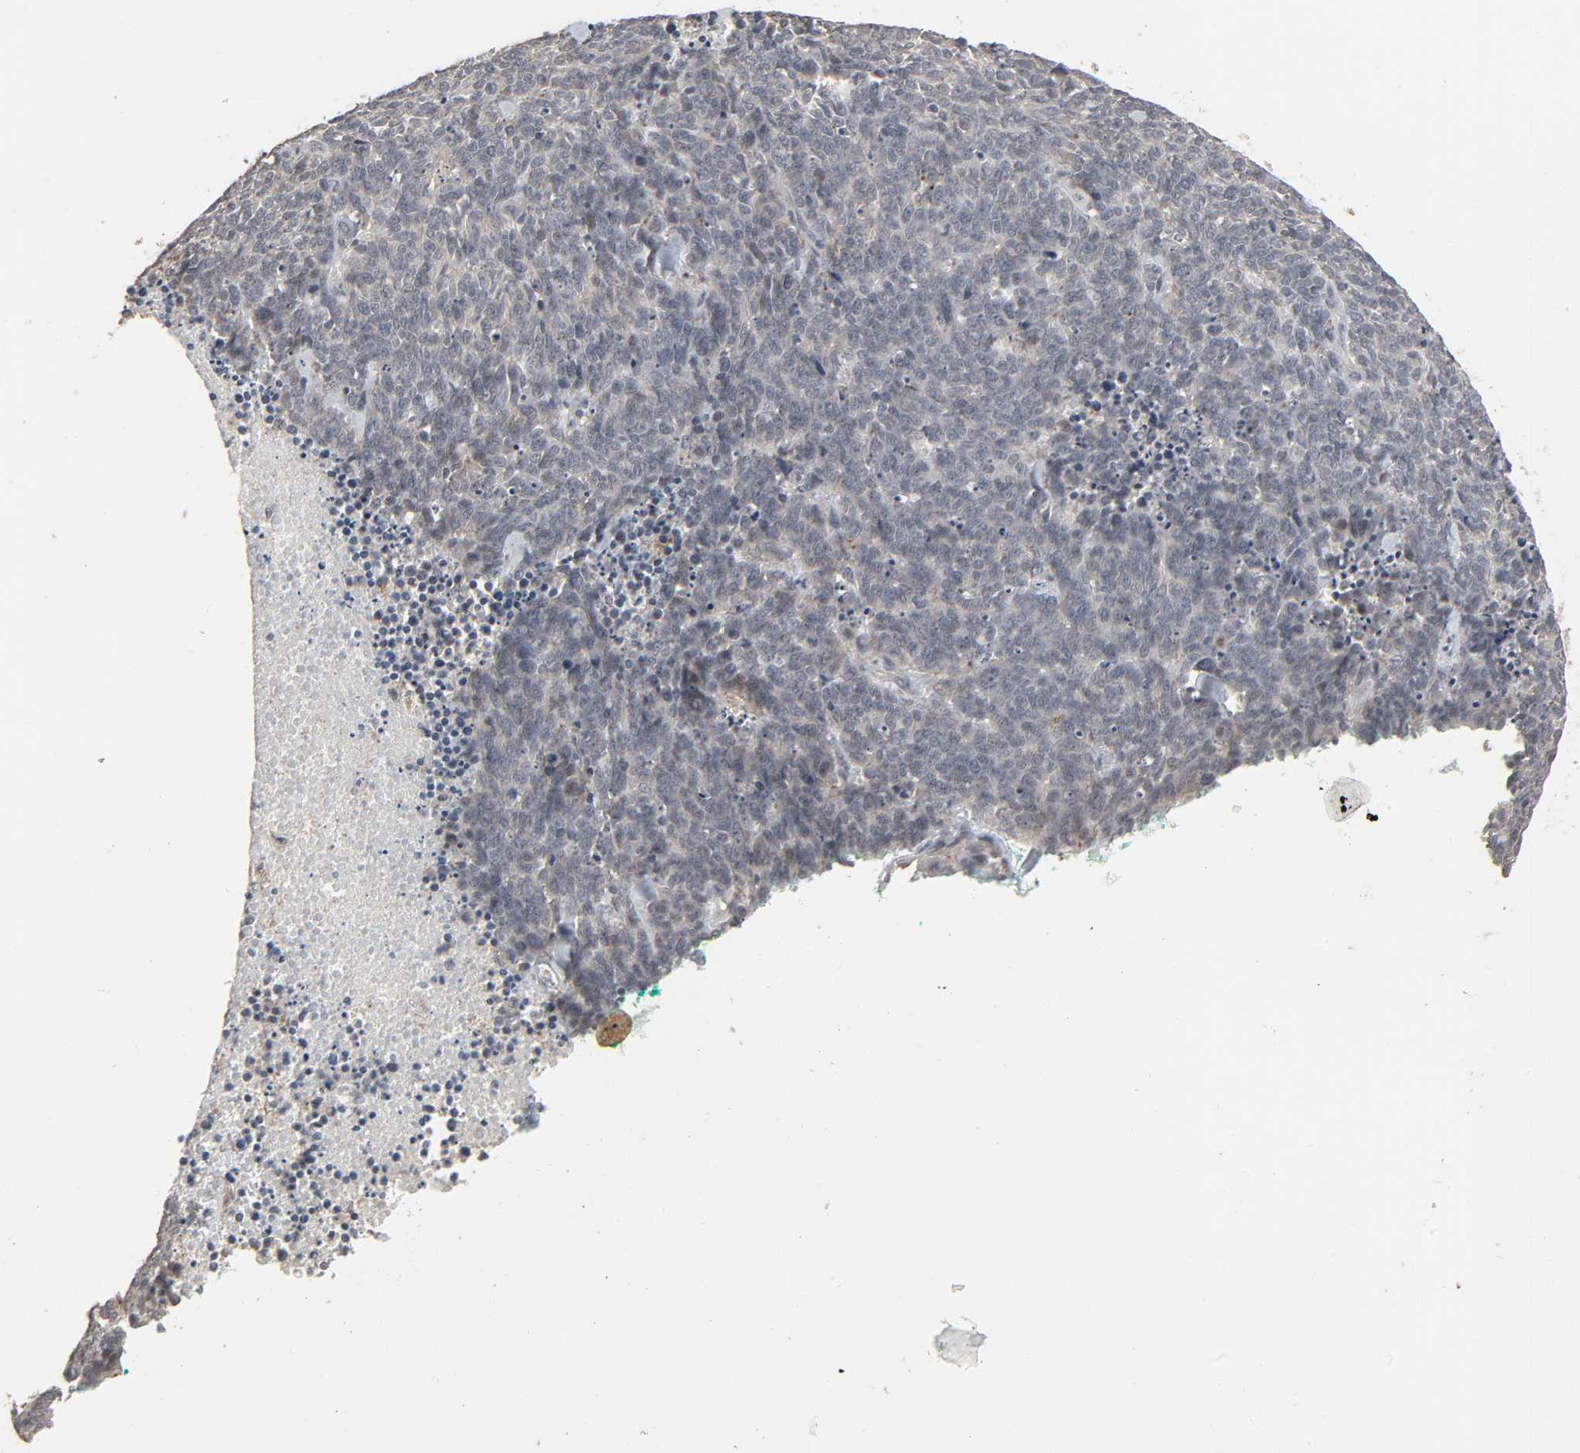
{"staining": {"intensity": "negative", "quantity": "none", "location": "none"}, "tissue": "lung cancer", "cell_type": "Tumor cells", "image_type": "cancer", "snomed": [{"axis": "morphology", "description": "Neoplasm, malignant, NOS"}, {"axis": "topography", "description": "Lung"}], "caption": "Tumor cells show no significant protein staining in lung neoplasm (malignant). Brightfield microscopy of immunohistochemistry stained with DAB (3,3'-diaminobenzidine) (brown) and hematoxylin (blue), captured at high magnification.", "gene": "ZNF222", "patient": {"sex": "female", "age": 58}}